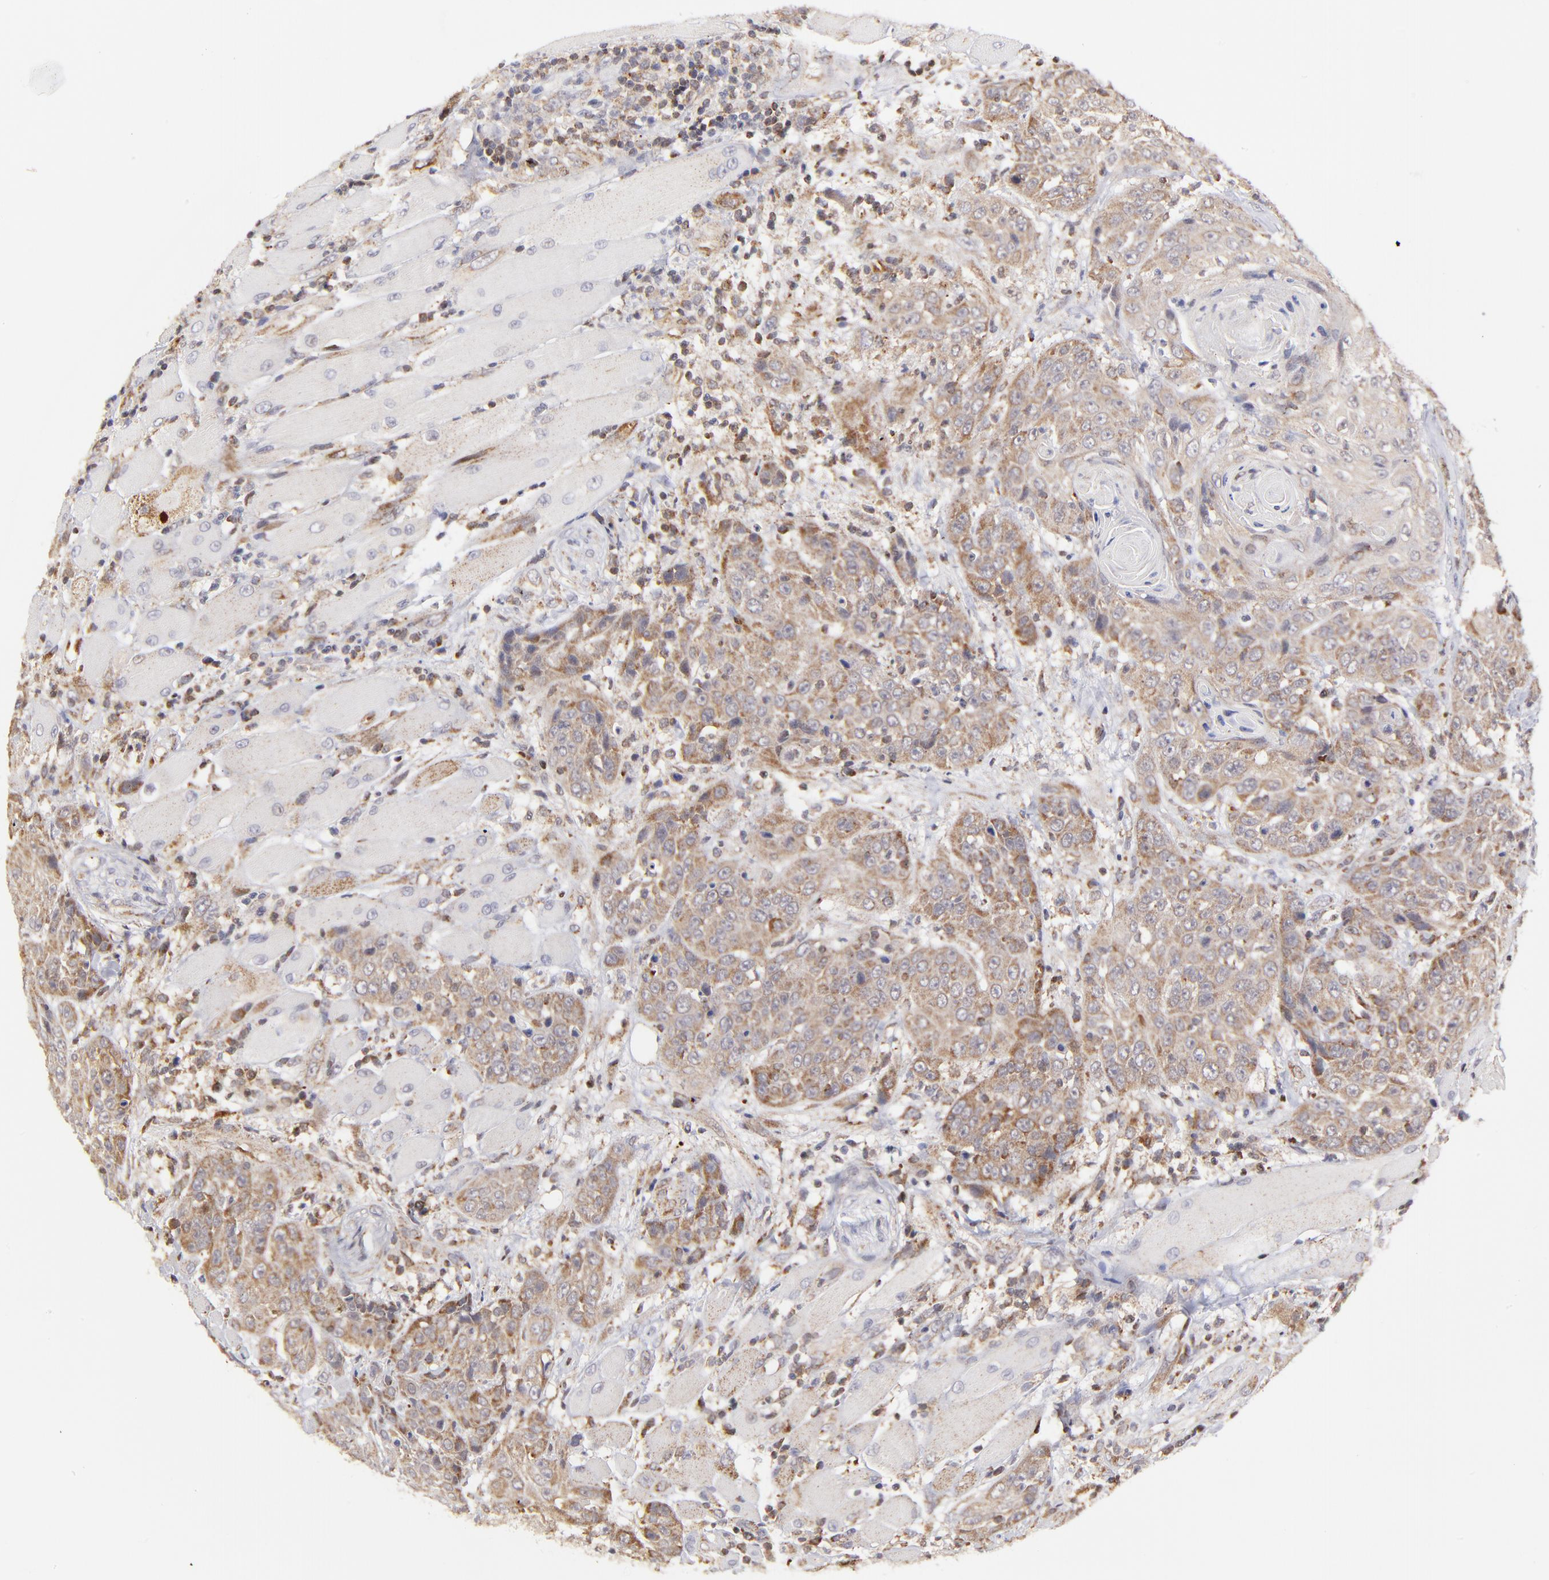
{"staining": {"intensity": "weak", "quantity": ">75%", "location": "cytoplasmic/membranous"}, "tissue": "head and neck cancer", "cell_type": "Tumor cells", "image_type": "cancer", "snomed": [{"axis": "morphology", "description": "Squamous cell carcinoma, NOS"}, {"axis": "topography", "description": "Head-Neck"}], "caption": "Immunohistochemical staining of head and neck cancer demonstrates low levels of weak cytoplasmic/membranous positivity in approximately >75% of tumor cells.", "gene": "MAP2K7", "patient": {"sex": "female", "age": 84}}